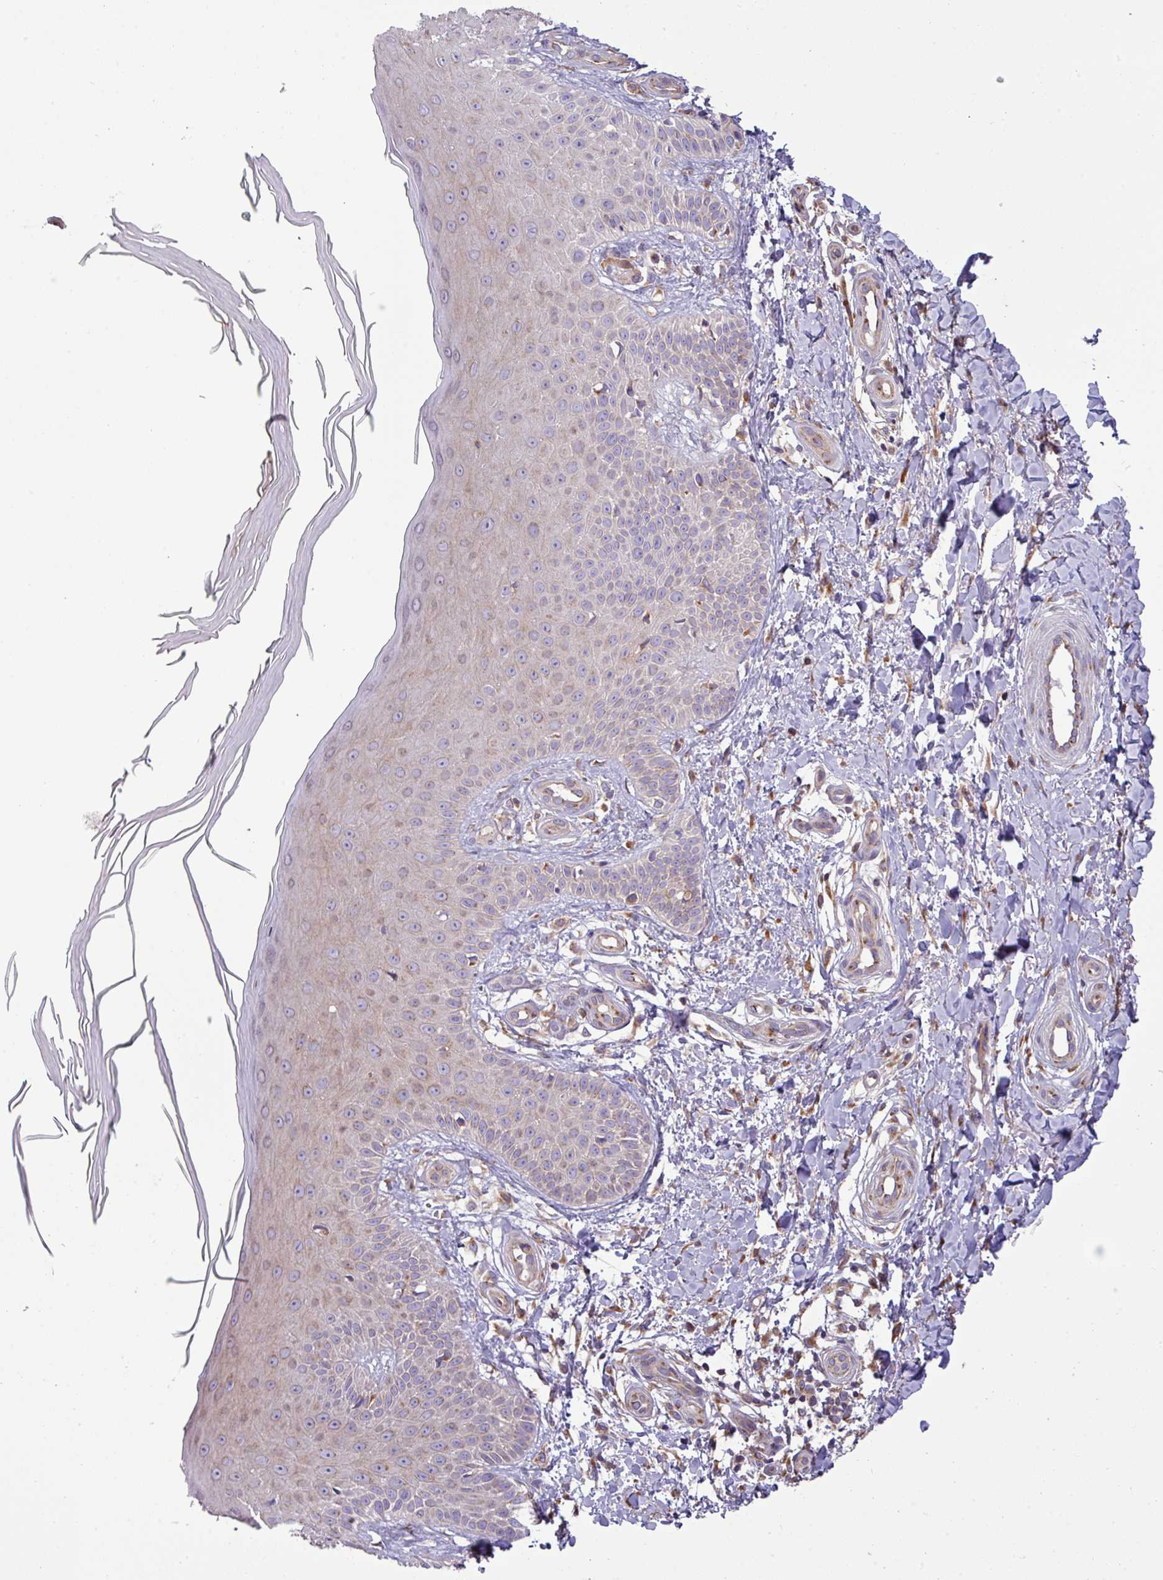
{"staining": {"intensity": "moderate", "quantity": ">75%", "location": "cytoplasmic/membranous"}, "tissue": "skin", "cell_type": "Fibroblasts", "image_type": "normal", "snomed": [{"axis": "morphology", "description": "Normal tissue, NOS"}, {"axis": "topography", "description": "Skin"}], "caption": "Immunohistochemical staining of unremarkable skin exhibits >75% levels of moderate cytoplasmic/membranous protein expression in approximately >75% of fibroblasts. The staining was performed using DAB (3,3'-diaminobenzidine), with brown indicating positive protein expression. Nuclei are stained blue with hematoxylin.", "gene": "RAB19", "patient": {"sex": "male", "age": 81}}